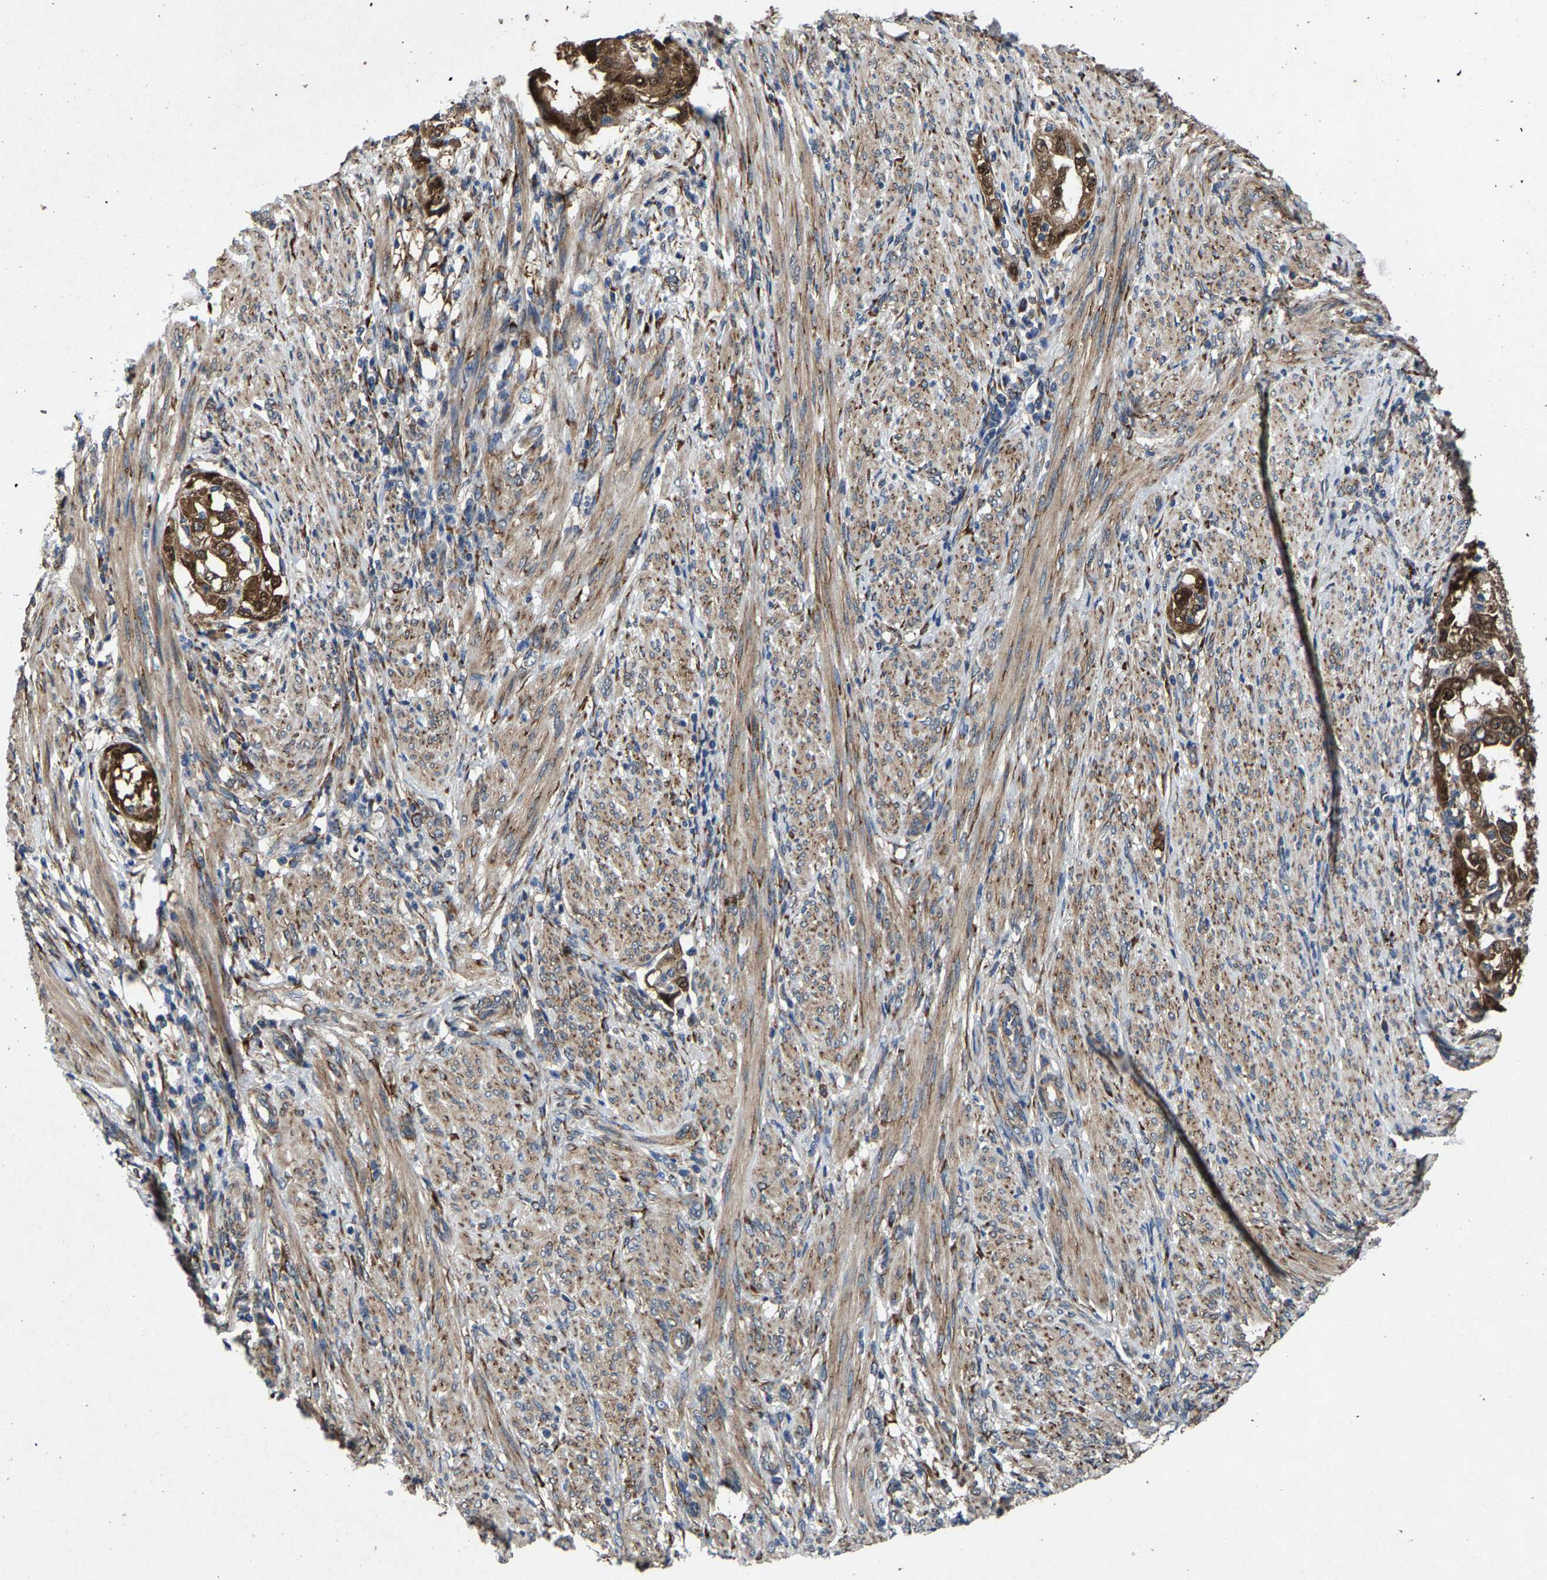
{"staining": {"intensity": "strong", "quantity": ">75%", "location": "cytoplasmic/membranous"}, "tissue": "endometrial cancer", "cell_type": "Tumor cells", "image_type": "cancer", "snomed": [{"axis": "morphology", "description": "Adenocarcinoma, NOS"}, {"axis": "topography", "description": "Endometrium"}], "caption": "DAB immunohistochemical staining of human endometrial adenocarcinoma demonstrates strong cytoplasmic/membranous protein staining in about >75% of tumor cells. (IHC, brightfield microscopy, high magnification).", "gene": "PDP1", "patient": {"sex": "female", "age": 85}}